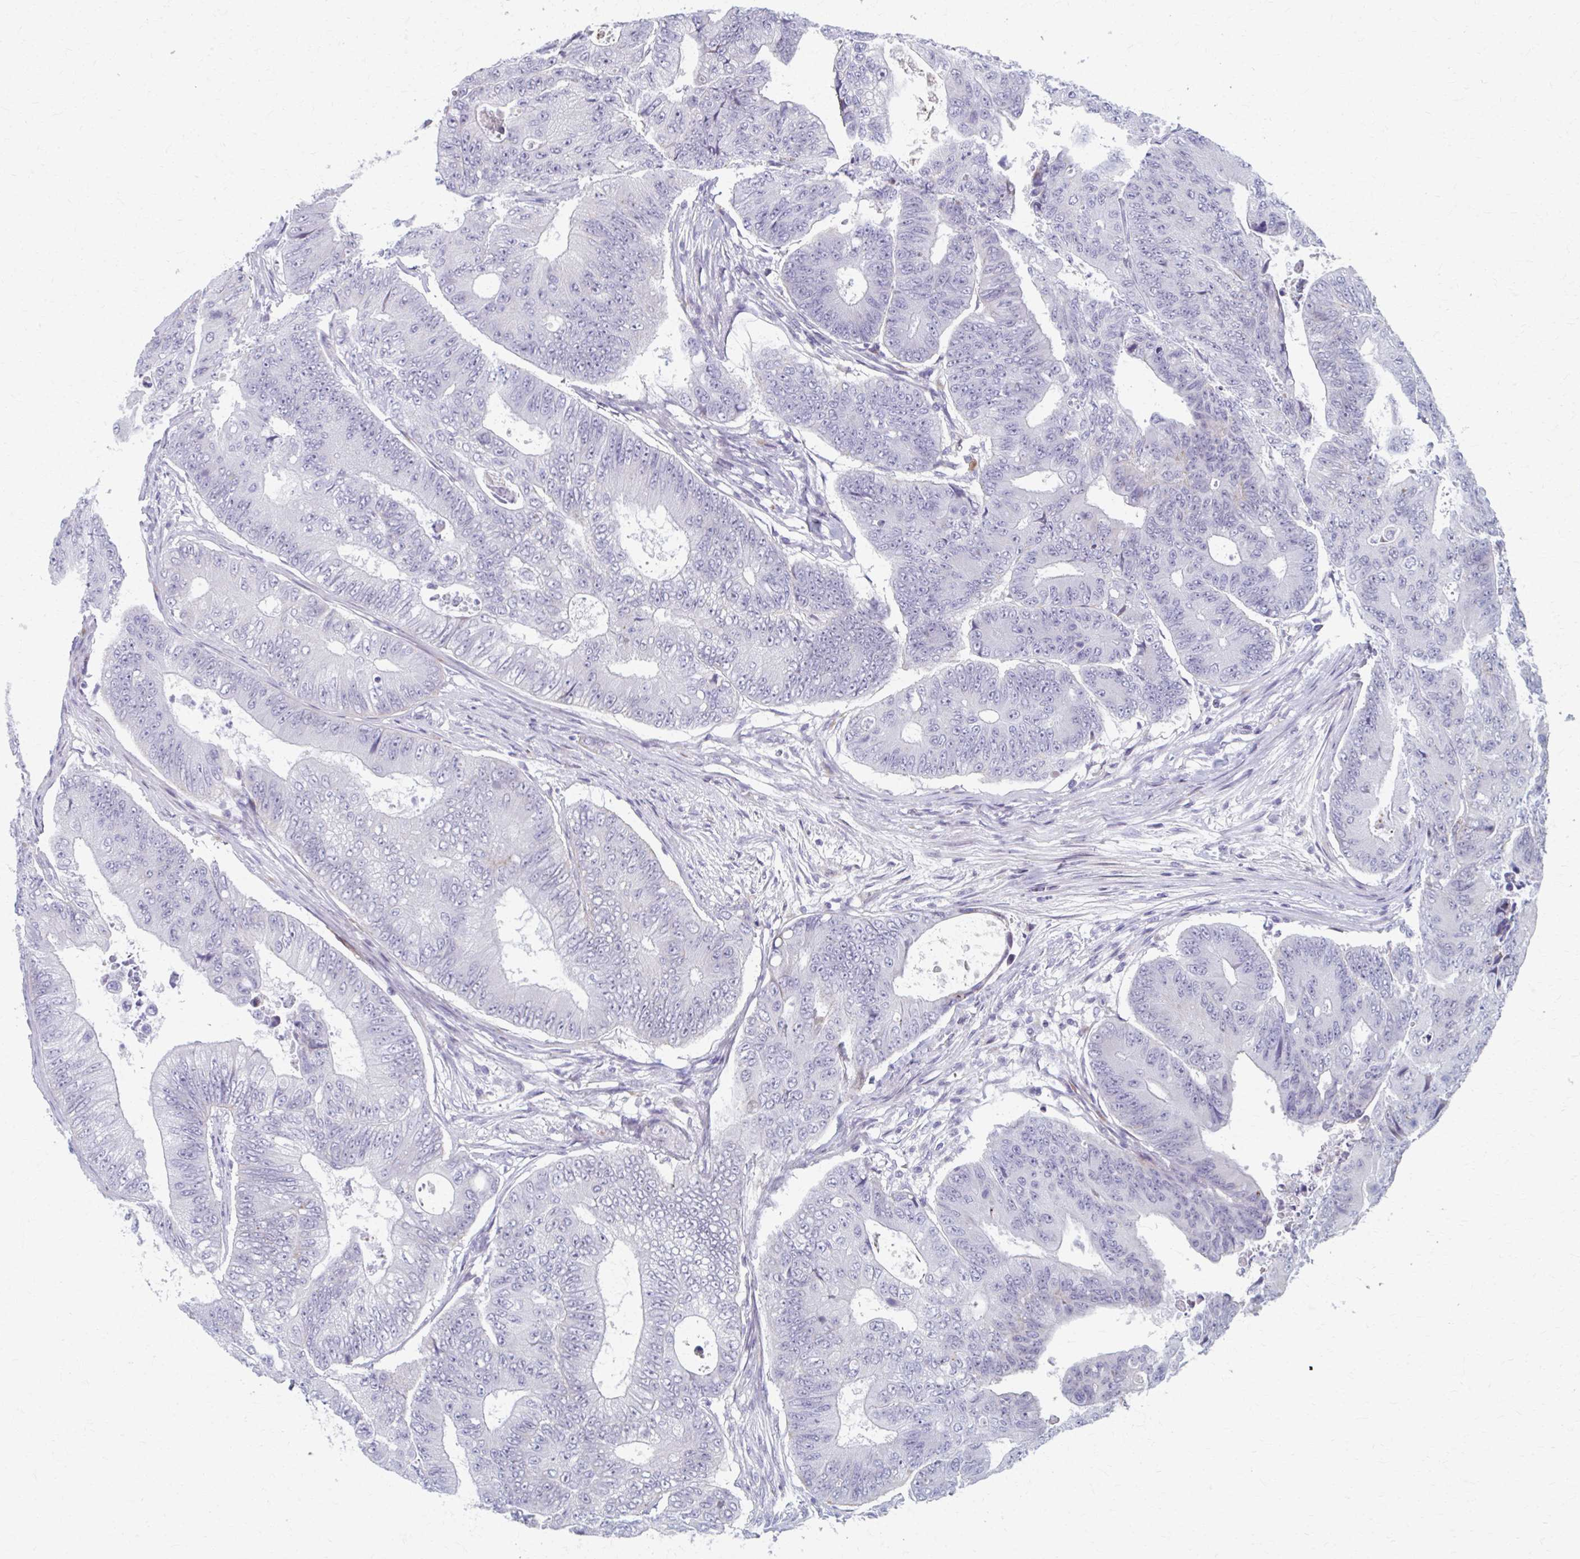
{"staining": {"intensity": "negative", "quantity": "none", "location": "none"}, "tissue": "colorectal cancer", "cell_type": "Tumor cells", "image_type": "cancer", "snomed": [{"axis": "morphology", "description": "Adenocarcinoma, NOS"}, {"axis": "topography", "description": "Colon"}], "caption": "This is an immunohistochemistry histopathology image of colorectal cancer (adenocarcinoma). There is no staining in tumor cells.", "gene": "ABHD16B", "patient": {"sex": "female", "age": 48}}